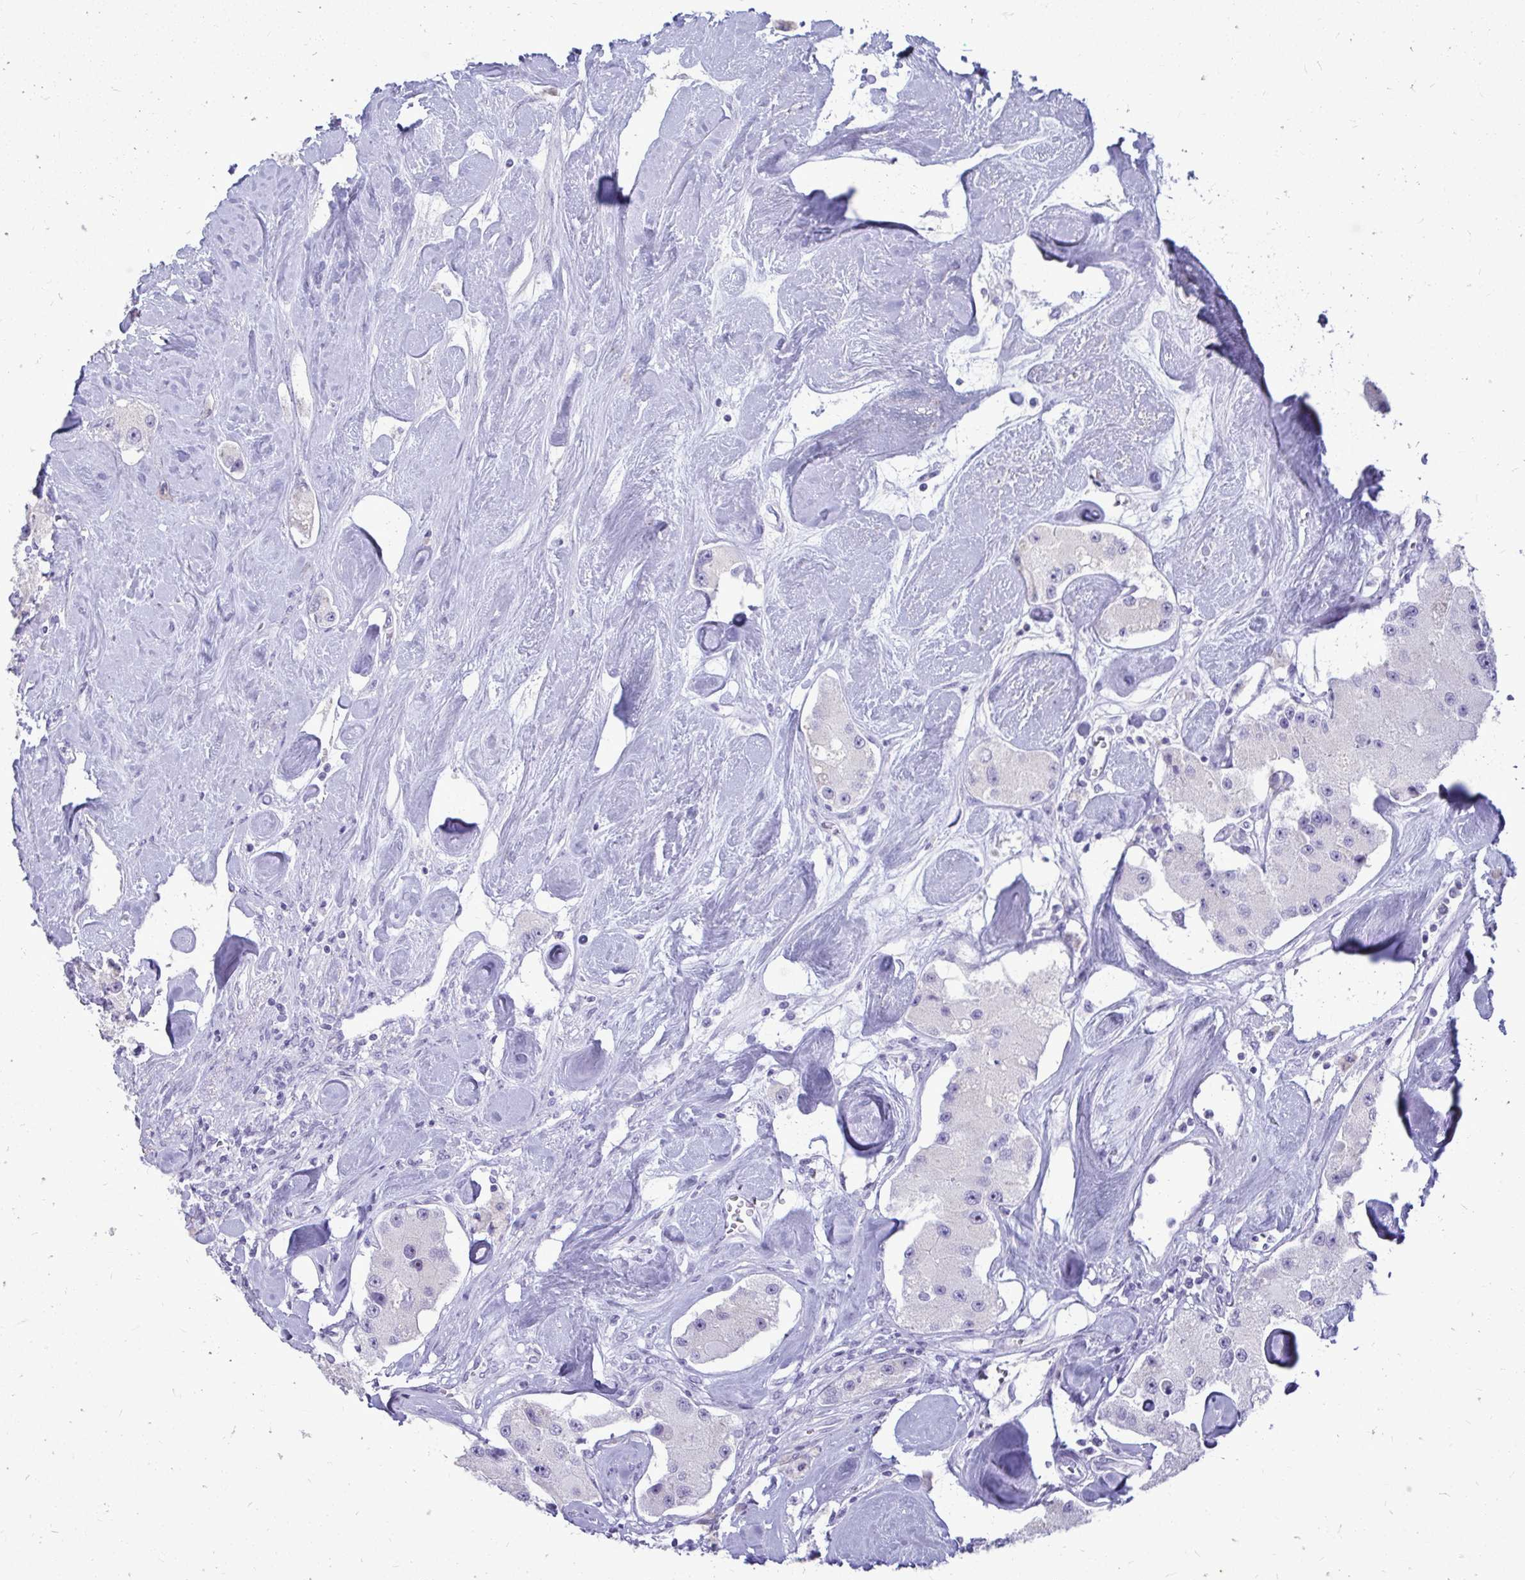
{"staining": {"intensity": "negative", "quantity": "none", "location": "none"}, "tissue": "carcinoid", "cell_type": "Tumor cells", "image_type": "cancer", "snomed": [{"axis": "morphology", "description": "Carcinoid, malignant, NOS"}, {"axis": "topography", "description": "Pancreas"}], "caption": "IHC photomicrograph of human malignant carcinoid stained for a protein (brown), which reveals no staining in tumor cells.", "gene": "NANOGNB", "patient": {"sex": "male", "age": 41}}